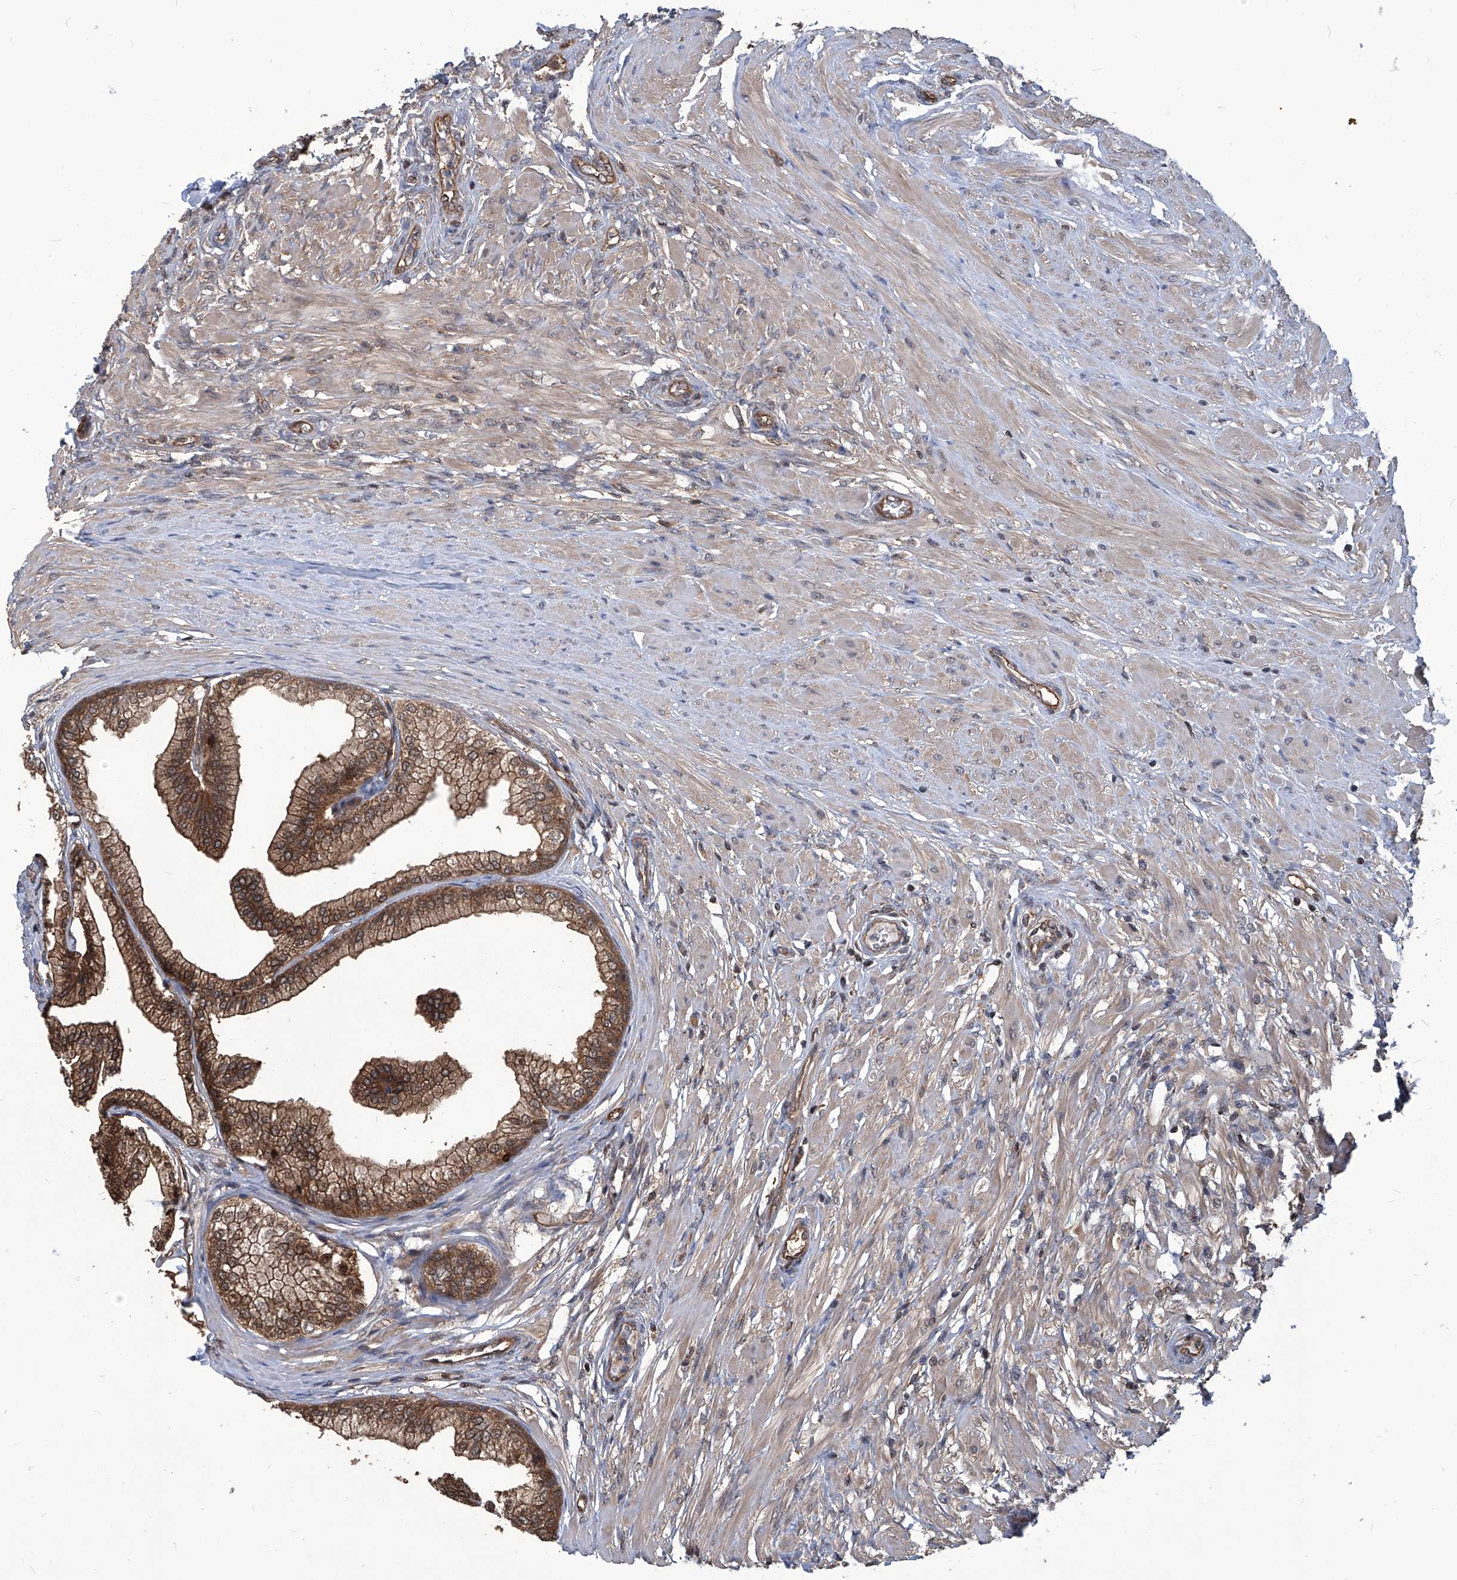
{"staining": {"intensity": "moderate", "quantity": ">75%", "location": "cytoplasmic/membranous"}, "tissue": "prostate", "cell_type": "Glandular cells", "image_type": "normal", "snomed": [{"axis": "morphology", "description": "Normal tissue, NOS"}, {"axis": "morphology", "description": "Urothelial carcinoma, Low grade"}, {"axis": "topography", "description": "Urinary bladder"}, {"axis": "topography", "description": "Prostate"}], "caption": "A histopathology image of human prostate stained for a protein exhibits moderate cytoplasmic/membranous brown staining in glandular cells.", "gene": "PSMB1", "patient": {"sex": "male", "age": 60}}